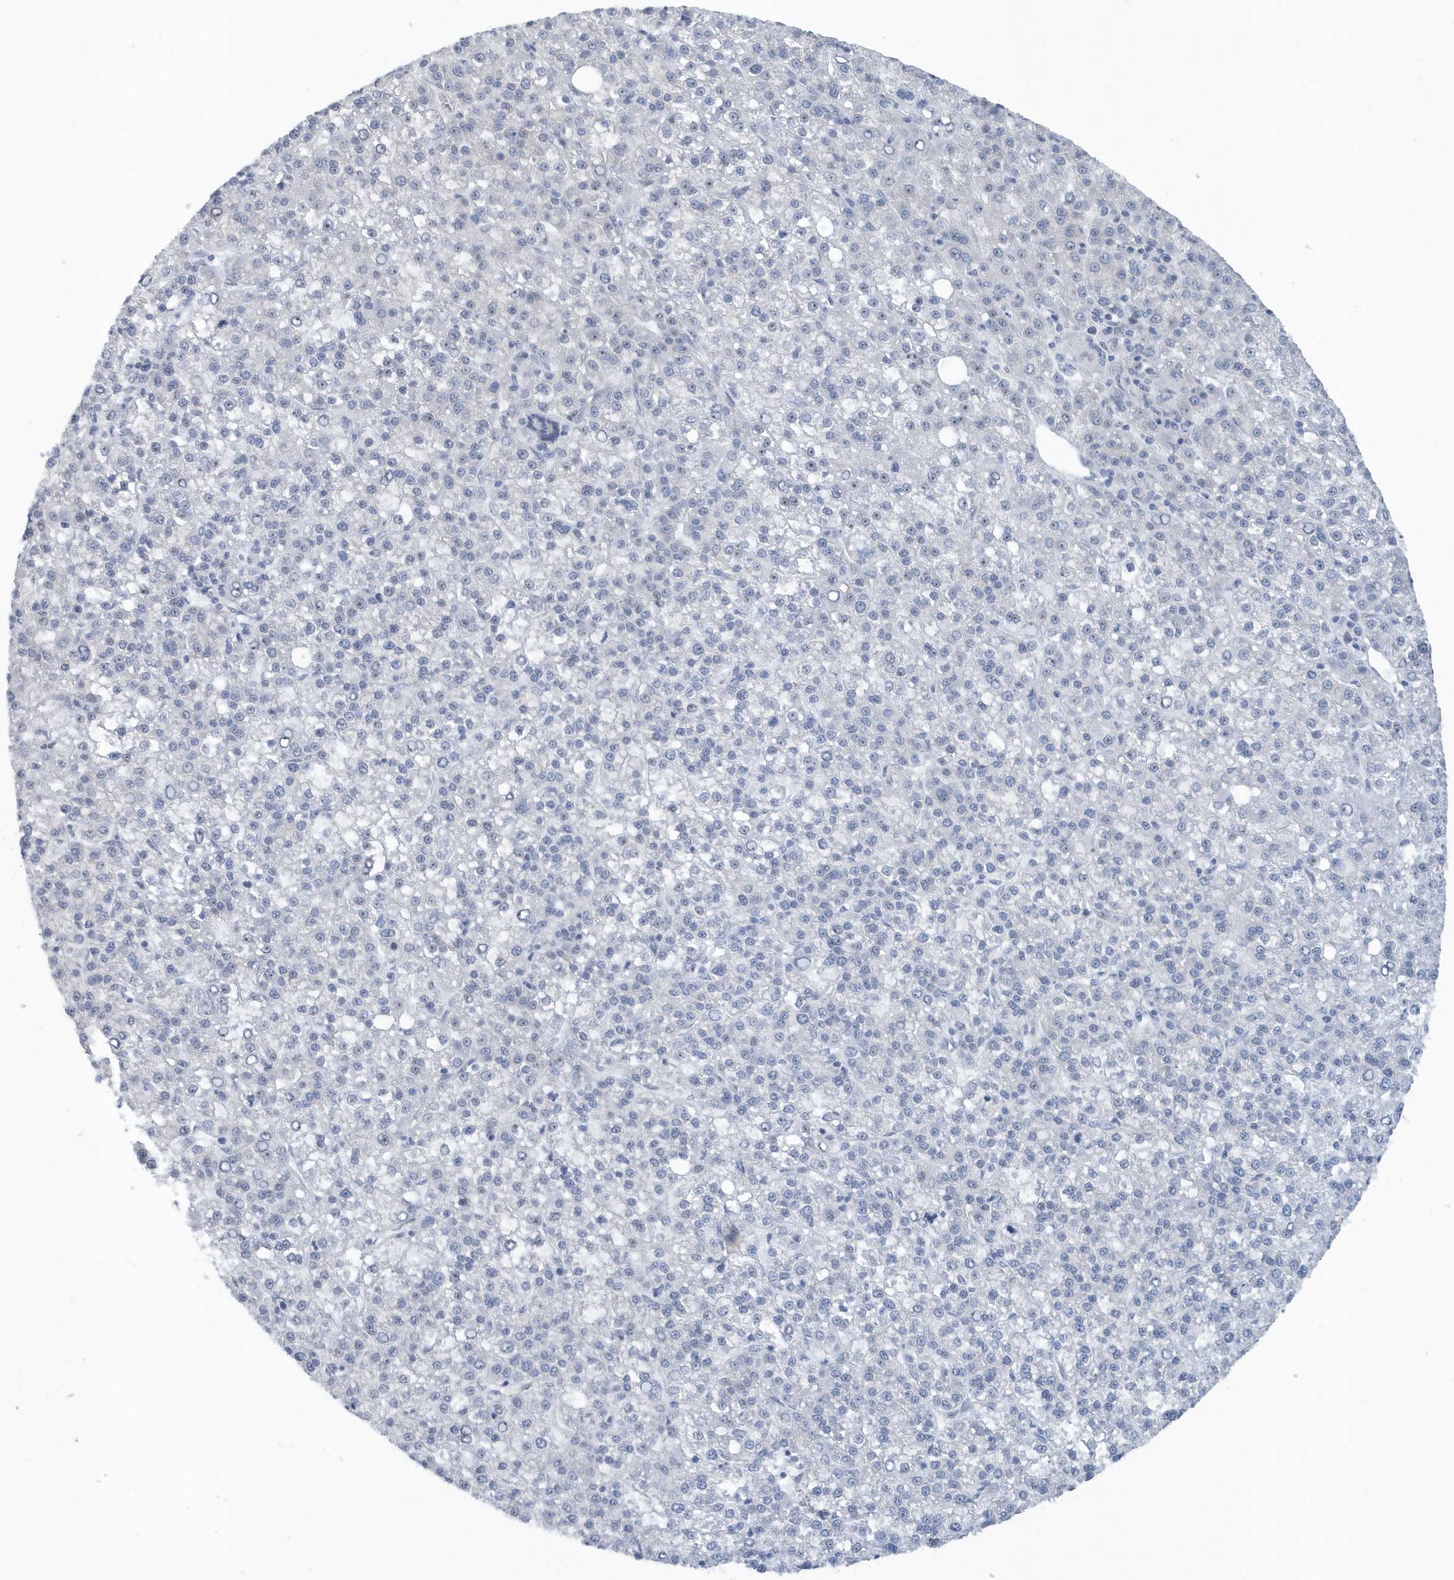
{"staining": {"intensity": "negative", "quantity": "none", "location": "none"}, "tissue": "liver cancer", "cell_type": "Tumor cells", "image_type": "cancer", "snomed": [{"axis": "morphology", "description": "Carcinoma, Hepatocellular, NOS"}, {"axis": "topography", "description": "Liver"}], "caption": "Immunohistochemical staining of human liver hepatocellular carcinoma displays no significant staining in tumor cells. Nuclei are stained in blue.", "gene": "RPF2", "patient": {"sex": "female", "age": 58}}